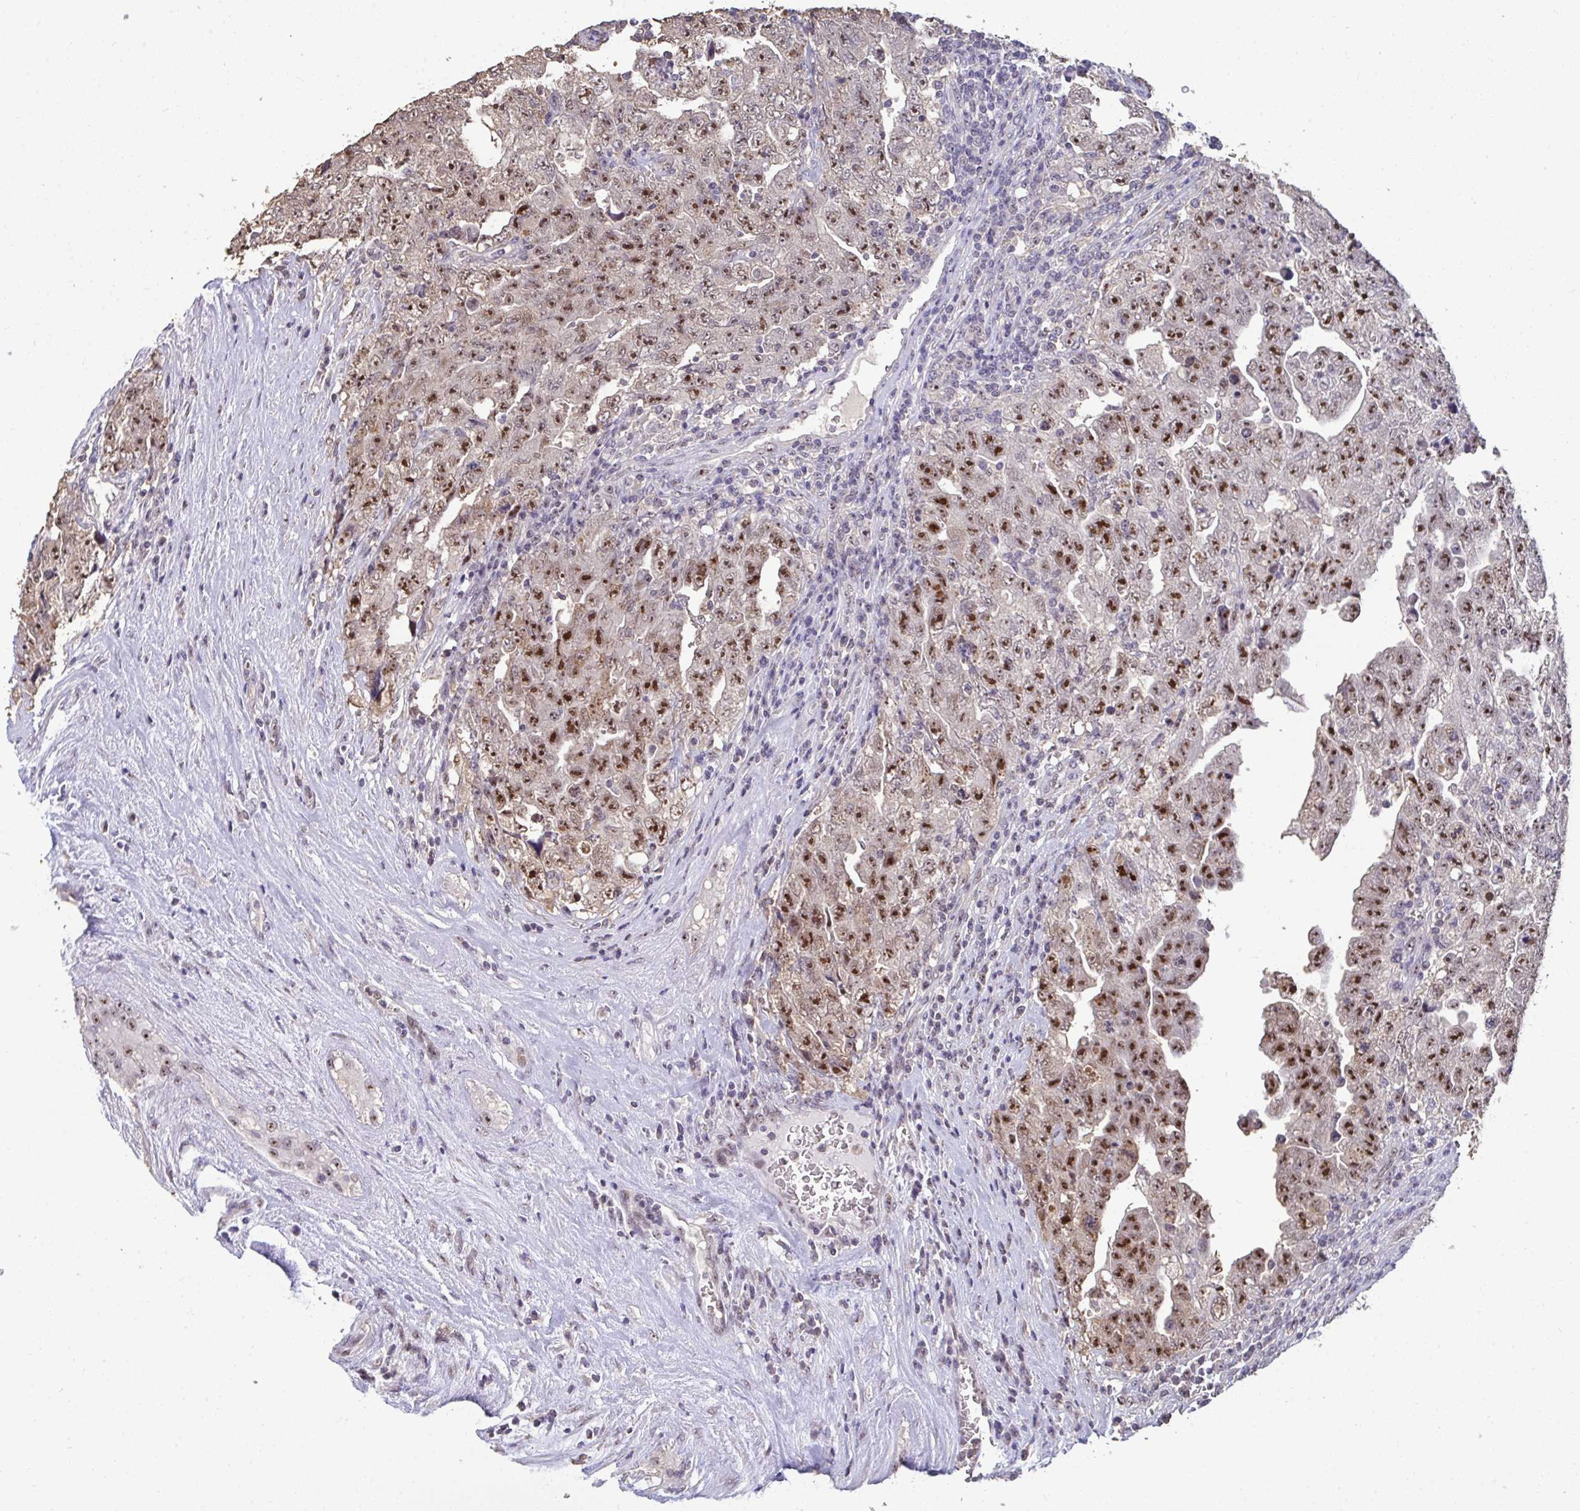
{"staining": {"intensity": "moderate", "quantity": ">75%", "location": "nuclear"}, "tissue": "testis cancer", "cell_type": "Tumor cells", "image_type": "cancer", "snomed": [{"axis": "morphology", "description": "Carcinoma, Embryonal, NOS"}, {"axis": "topography", "description": "Testis"}], "caption": "This histopathology image reveals IHC staining of testis cancer, with medium moderate nuclear expression in approximately >75% of tumor cells.", "gene": "SENP3", "patient": {"sex": "male", "age": 28}}